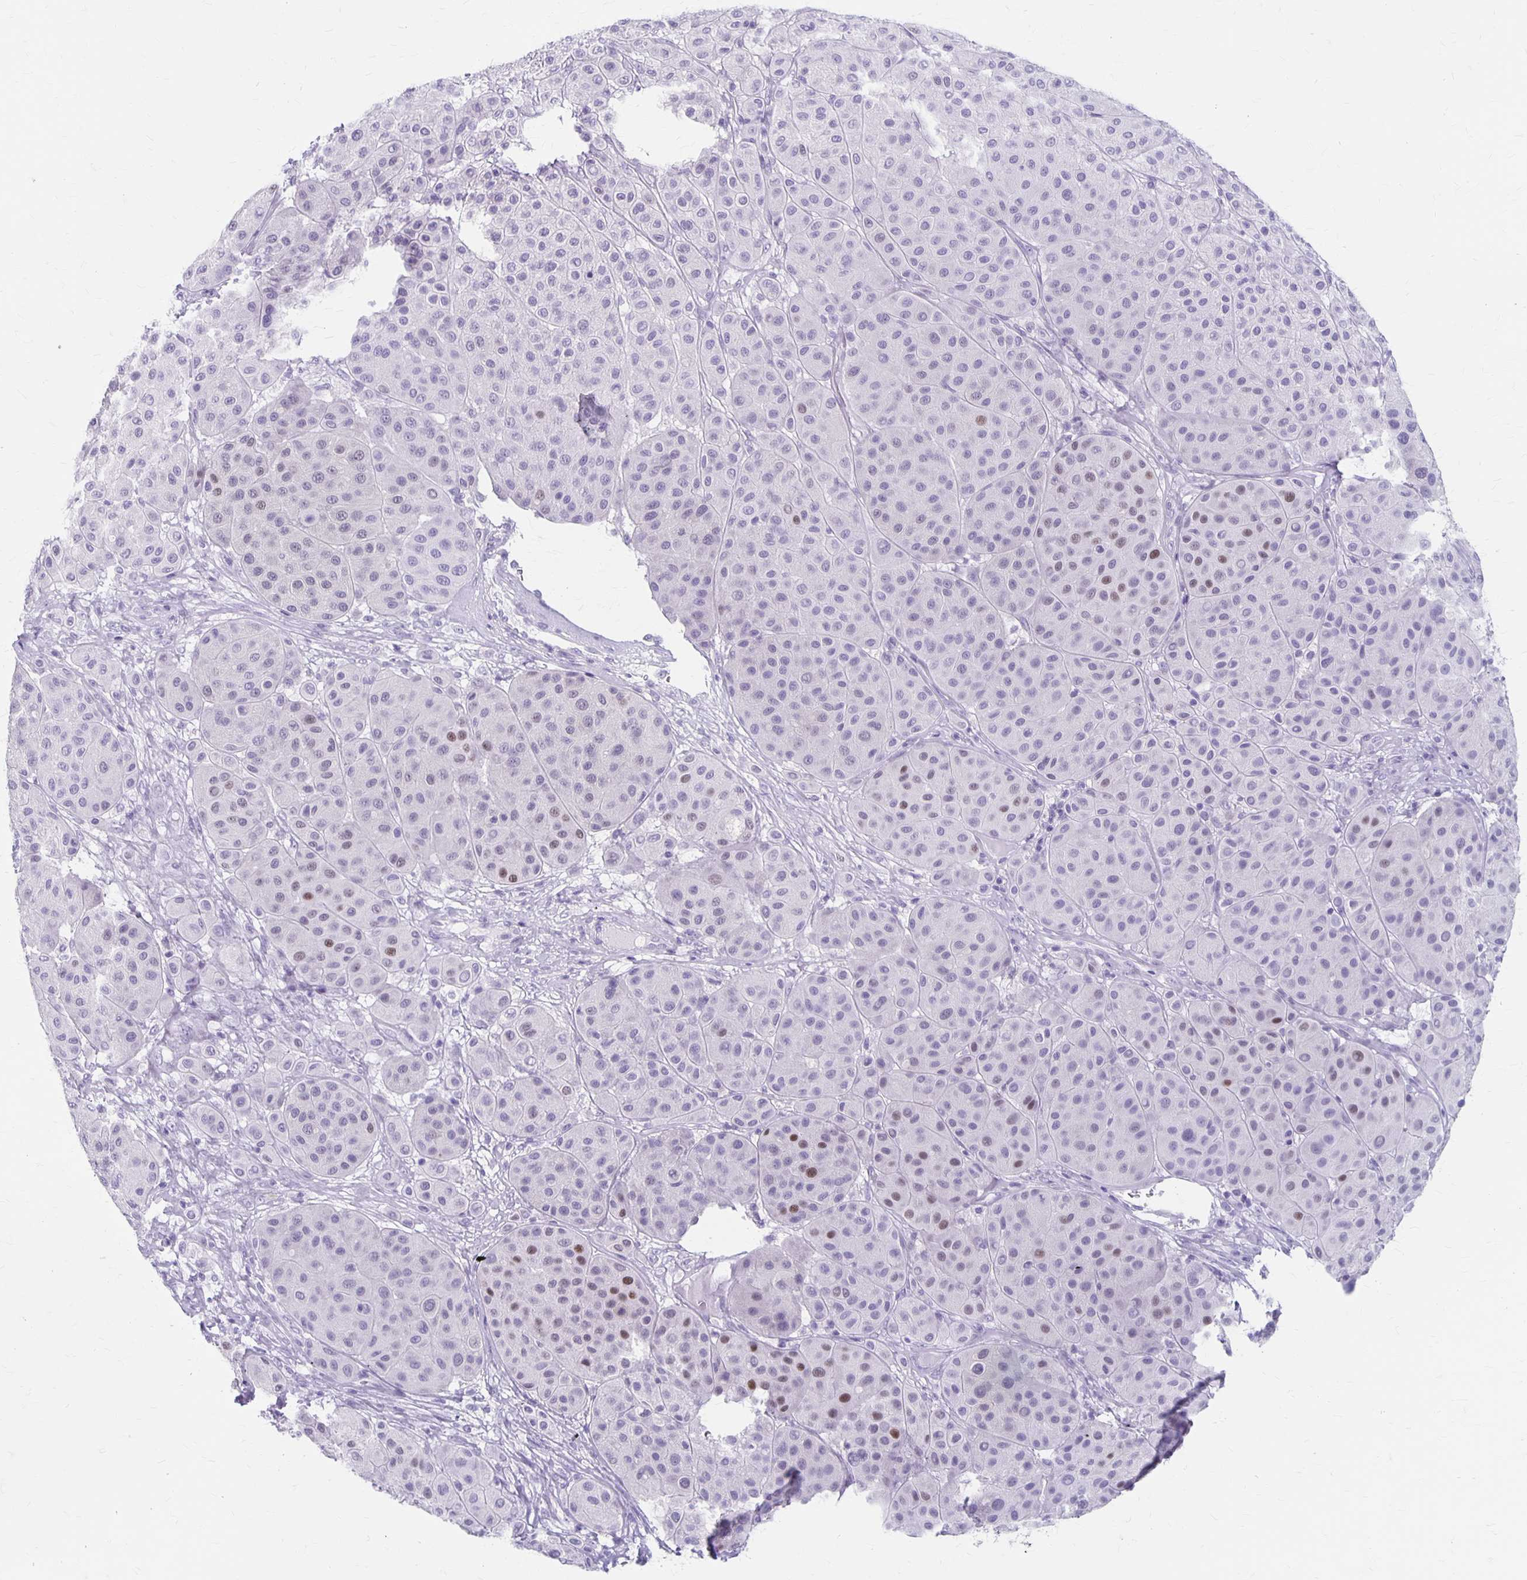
{"staining": {"intensity": "moderate", "quantity": "<25%", "location": "nuclear"}, "tissue": "melanoma", "cell_type": "Tumor cells", "image_type": "cancer", "snomed": [{"axis": "morphology", "description": "Malignant melanoma, Metastatic site"}, {"axis": "topography", "description": "Smooth muscle"}], "caption": "Immunohistochemistry (IHC) (DAB) staining of malignant melanoma (metastatic site) shows moderate nuclear protein staining in approximately <25% of tumor cells. (DAB = brown stain, brightfield microscopy at high magnification).", "gene": "MAGEC2", "patient": {"sex": "male", "age": 41}}